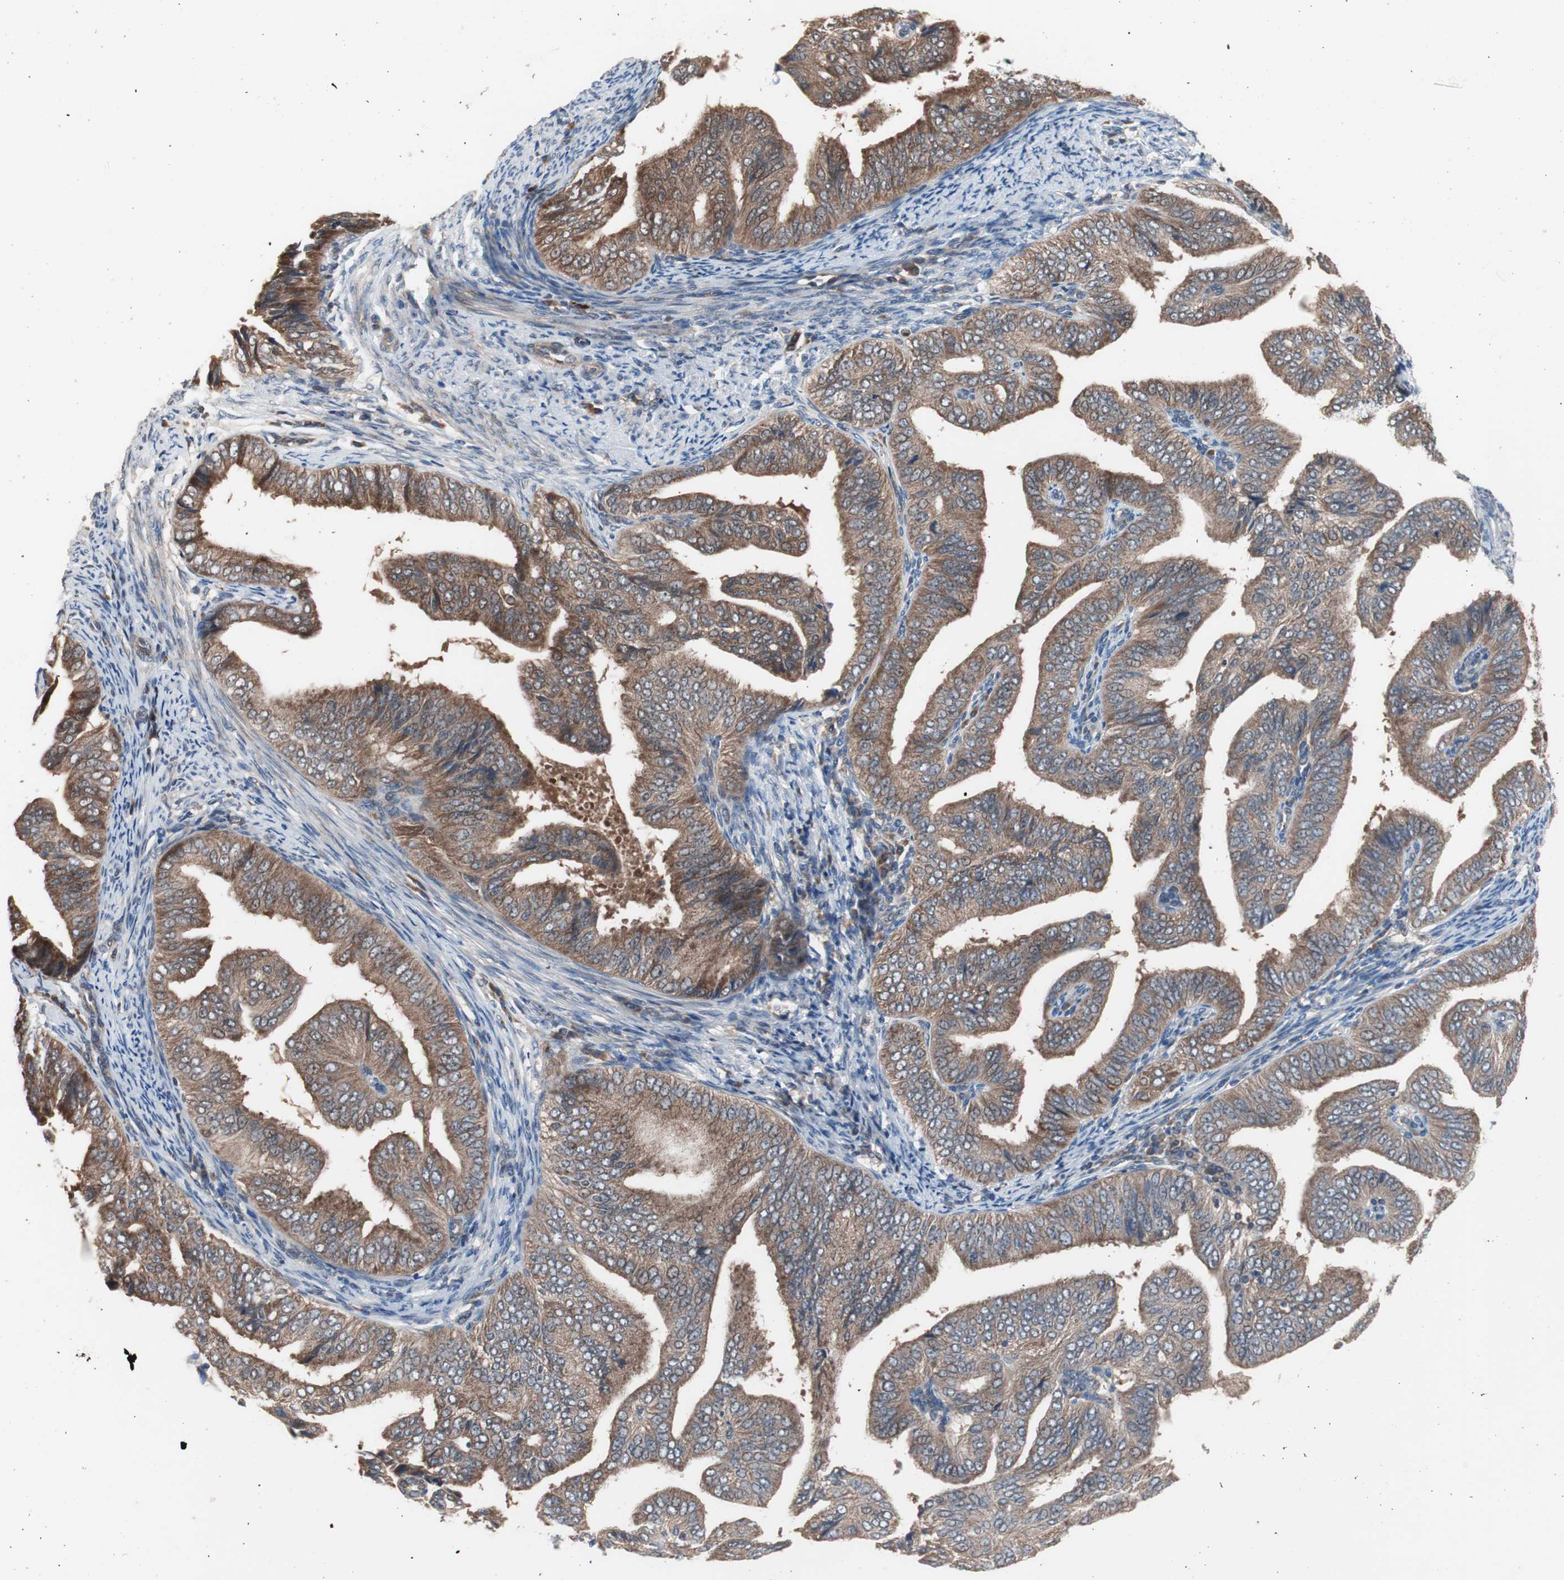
{"staining": {"intensity": "strong", "quantity": ">75%", "location": "cytoplasmic/membranous"}, "tissue": "endometrial cancer", "cell_type": "Tumor cells", "image_type": "cancer", "snomed": [{"axis": "morphology", "description": "Adenocarcinoma, NOS"}, {"axis": "topography", "description": "Endometrium"}], "caption": "Adenocarcinoma (endometrial) stained with DAB IHC reveals high levels of strong cytoplasmic/membranous expression in about >75% of tumor cells.", "gene": "HMBS", "patient": {"sex": "female", "age": 58}}